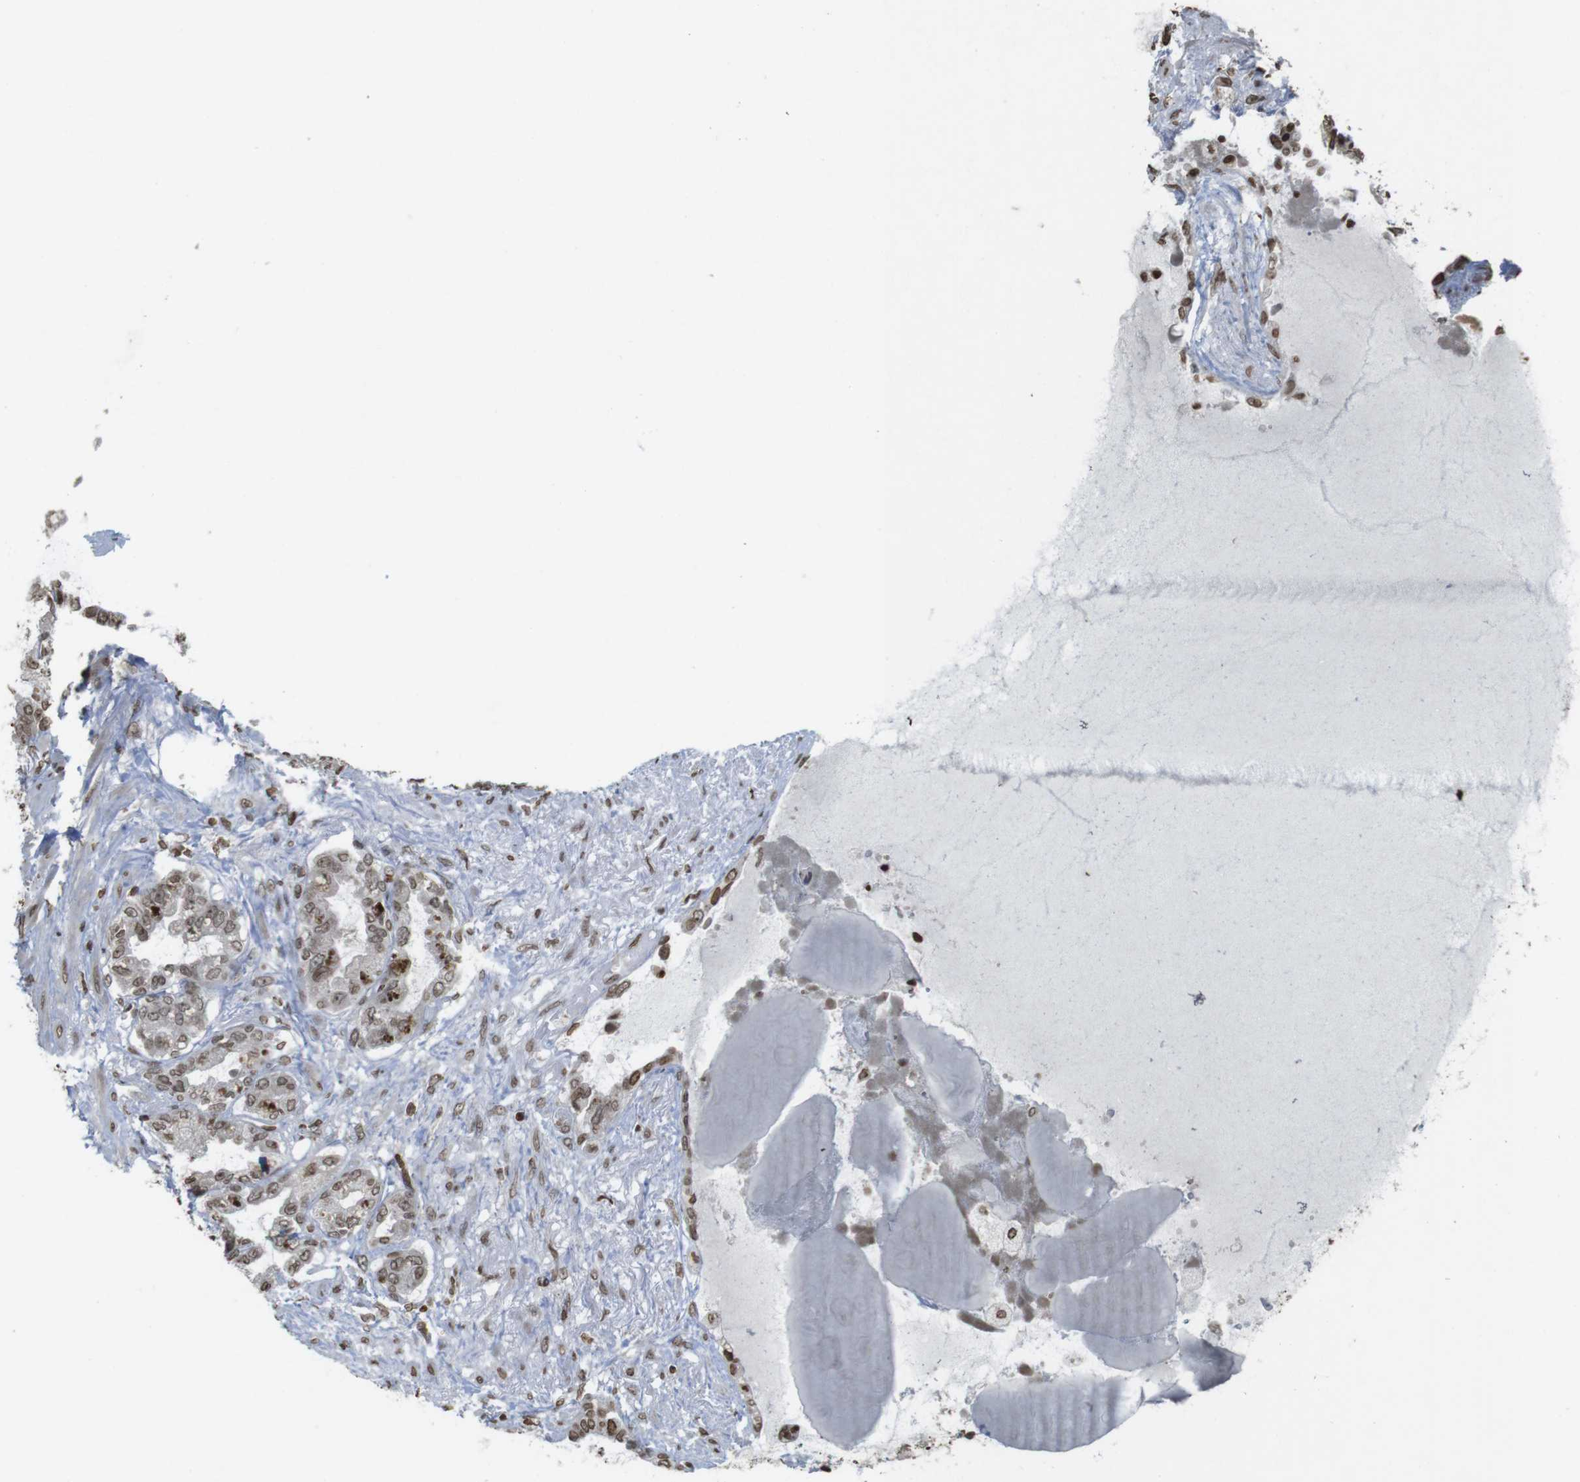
{"staining": {"intensity": "weak", "quantity": "25%-75%", "location": "cytoplasmic/membranous"}, "tissue": "seminal vesicle", "cell_type": "Glandular cells", "image_type": "normal", "snomed": [{"axis": "morphology", "description": "Normal tissue, NOS"}, {"axis": "topography", "description": "Seminal veicle"}], "caption": "A histopathology image of seminal vesicle stained for a protein shows weak cytoplasmic/membranous brown staining in glandular cells. (IHC, brightfield microscopy, high magnification).", "gene": "FOXA3", "patient": {"sex": "male", "age": 61}}